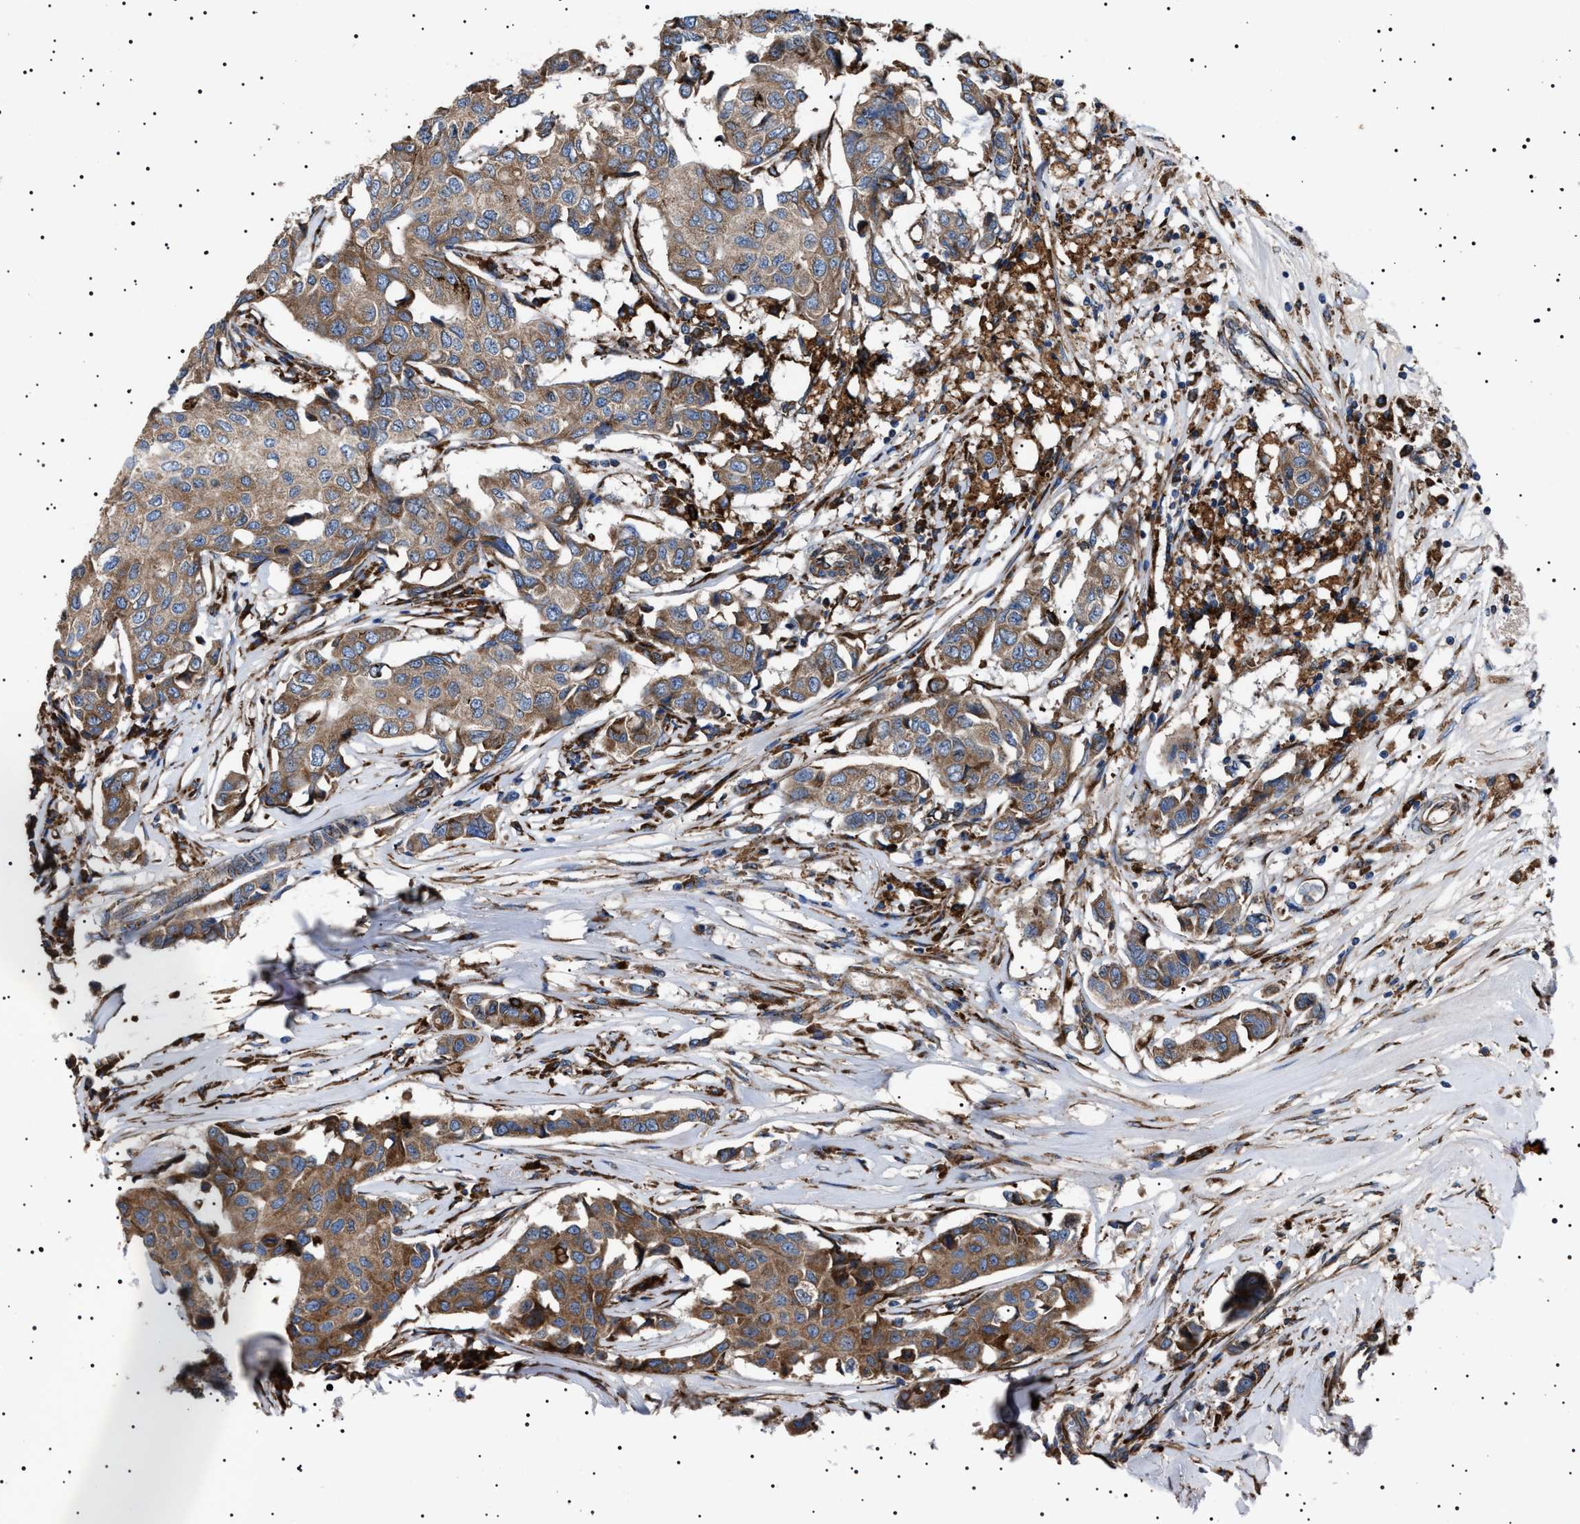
{"staining": {"intensity": "moderate", "quantity": ">75%", "location": "cytoplasmic/membranous"}, "tissue": "breast cancer", "cell_type": "Tumor cells", "image_type": "cancer", "snomed": [{"axis": "morphology", "description": "Duct carcinoma"}, {"axis": "topography", "description": "Breast"}], "caption": "Breast cancer (intraductal carcinoma) tissue exhibits moderate cytoplasmic/membranous positivity in about >75% of tumor cells, visualized by immunohistochemistry.", "gene": "TOP1MT", "patient": {"sex": "female", "age": 80}}